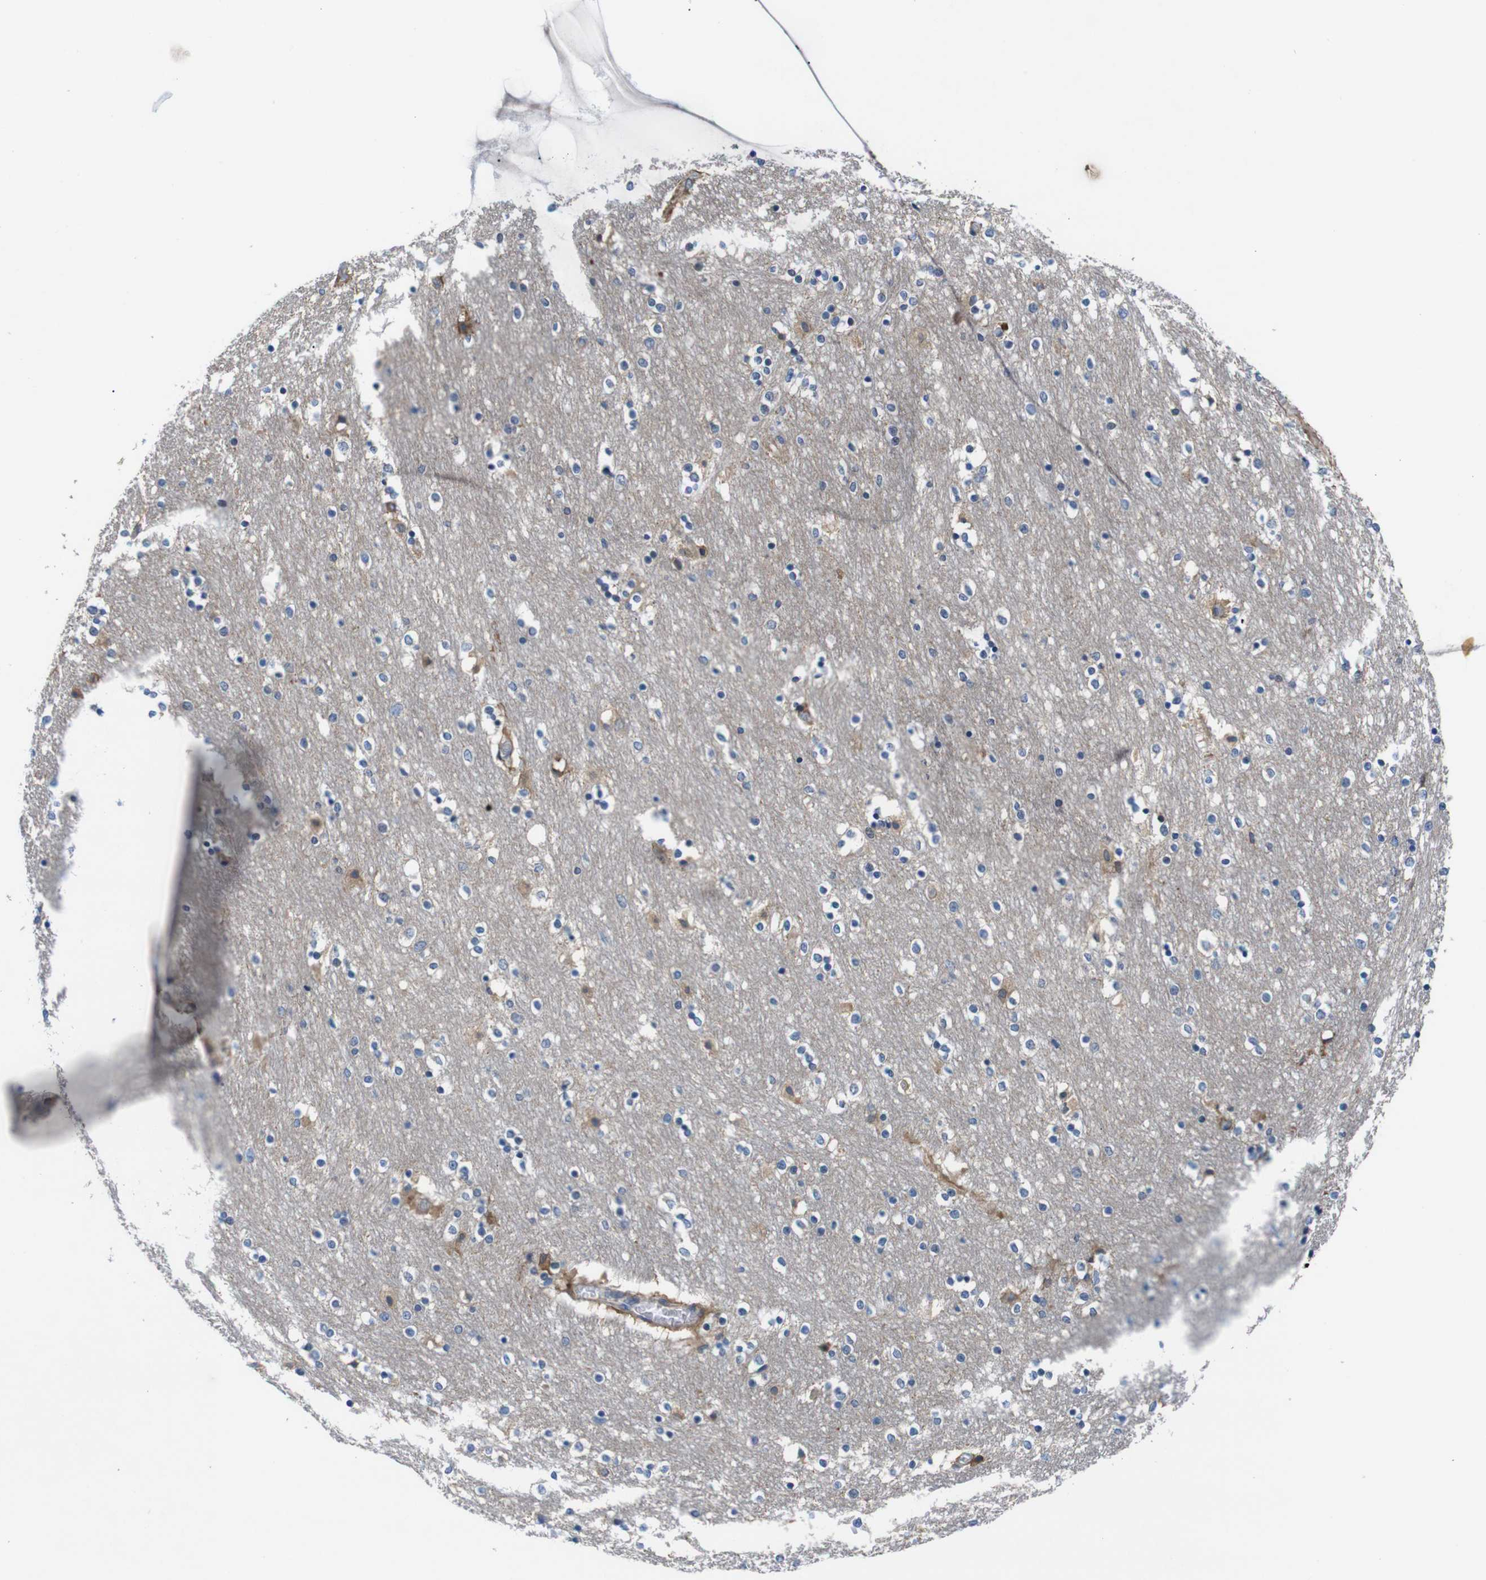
{"staining": {"intensity": "moderate", "quantity": "<25%", "location": "cytoplasmic/membranous"}, "tissue": "caudate", "cell_type": "Glial cells", "image_type": "normal", "snomed": [{"axis": "morphology", "description": "Normal tissue, NOS"}, {"axis": "topography", "description": "Lateral ventricle wall"}], "caption": "A low amount of moderate cytoplasmic/membranous staining is present in approximately <25% of glial cells in benign caudate. Nuclei are stained in blue.", "gene": "JAK1", "patient": {"sex": "female", "age": 54}}